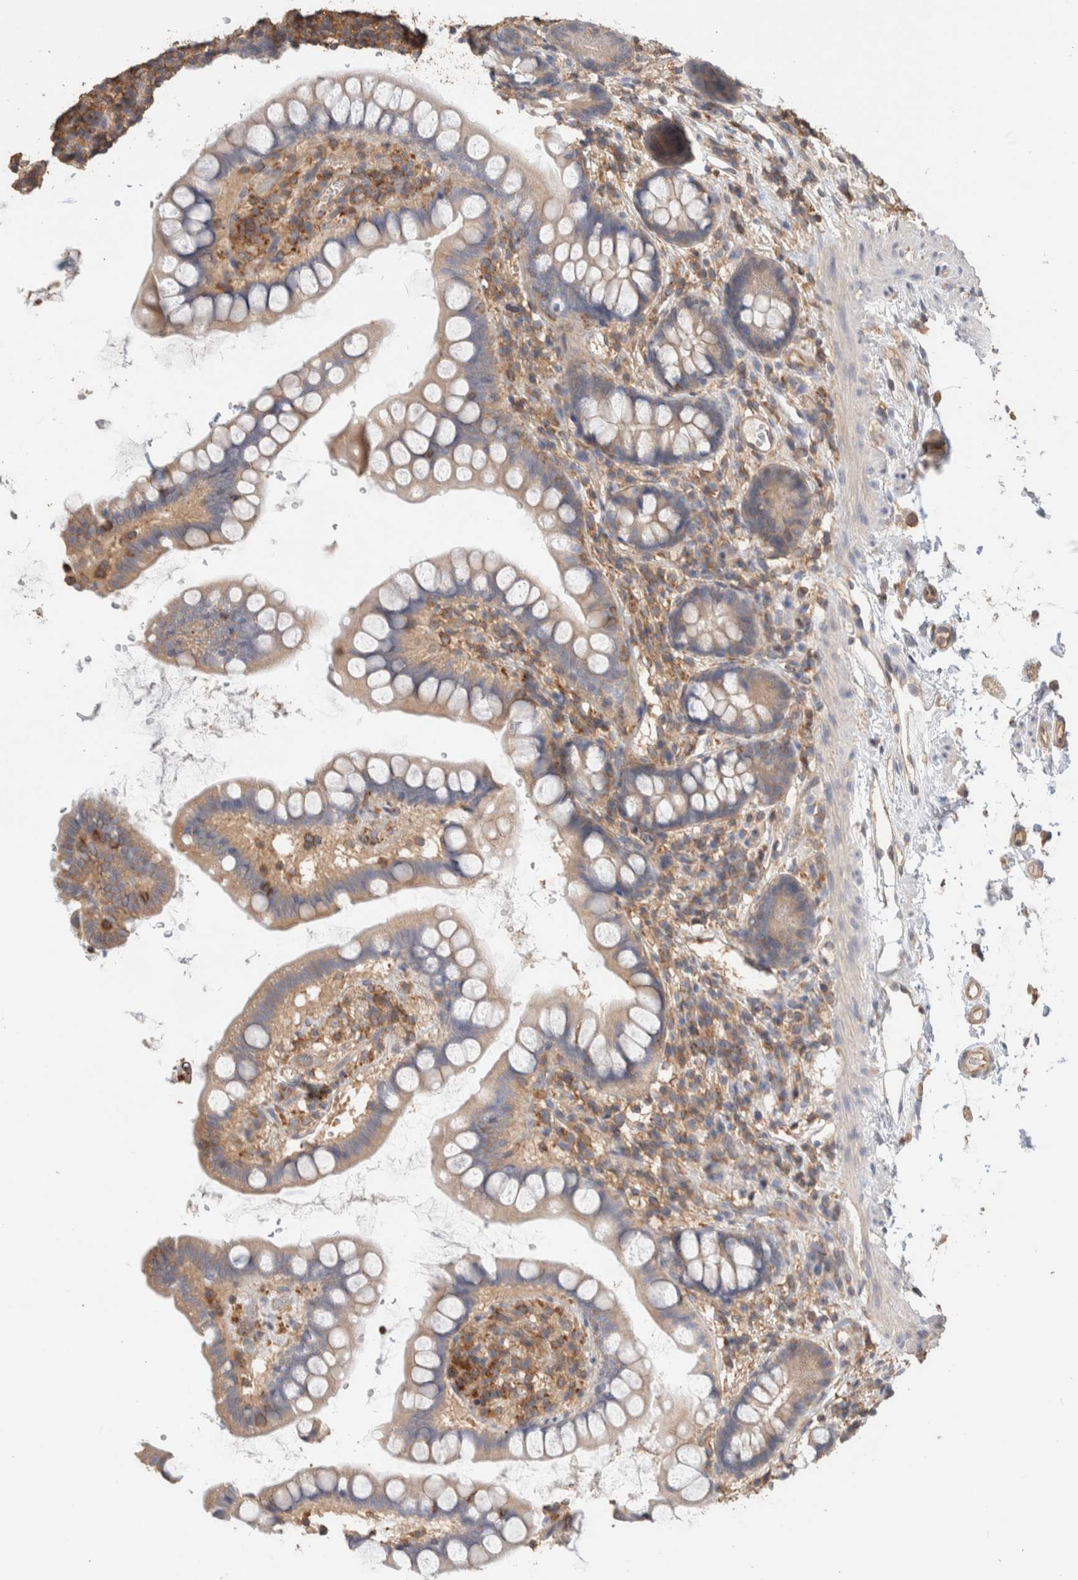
{"staining": {"intensity": "weak", "quantity": ">75%", "location": "cytoplasmic/membranous"}, "tissue": "small intestine", "cell_type": "Glandular cells", "image_type": "normal", "snomed": [{"axis": "morphology", "description": "Normal tissue, NOS"}, {"axis": "topography", "description": "Smooth muscle"}, {"axis": "topography", "description": "Small intestine"}], "caption": "Immunohistochemistry (IHC) of unremarkable small intestine displays low levels of weak cytoplasmic/membranous expression in about >75% of glandular cells. The protein is stained brown, and the nuclei are stained in blue (DAB (3,3'-diaminobenzidine) IHC with brightfield microscopy, high magnification).", "gene": "CFAP418", "patient": {"sex": "female", "age": 84}}